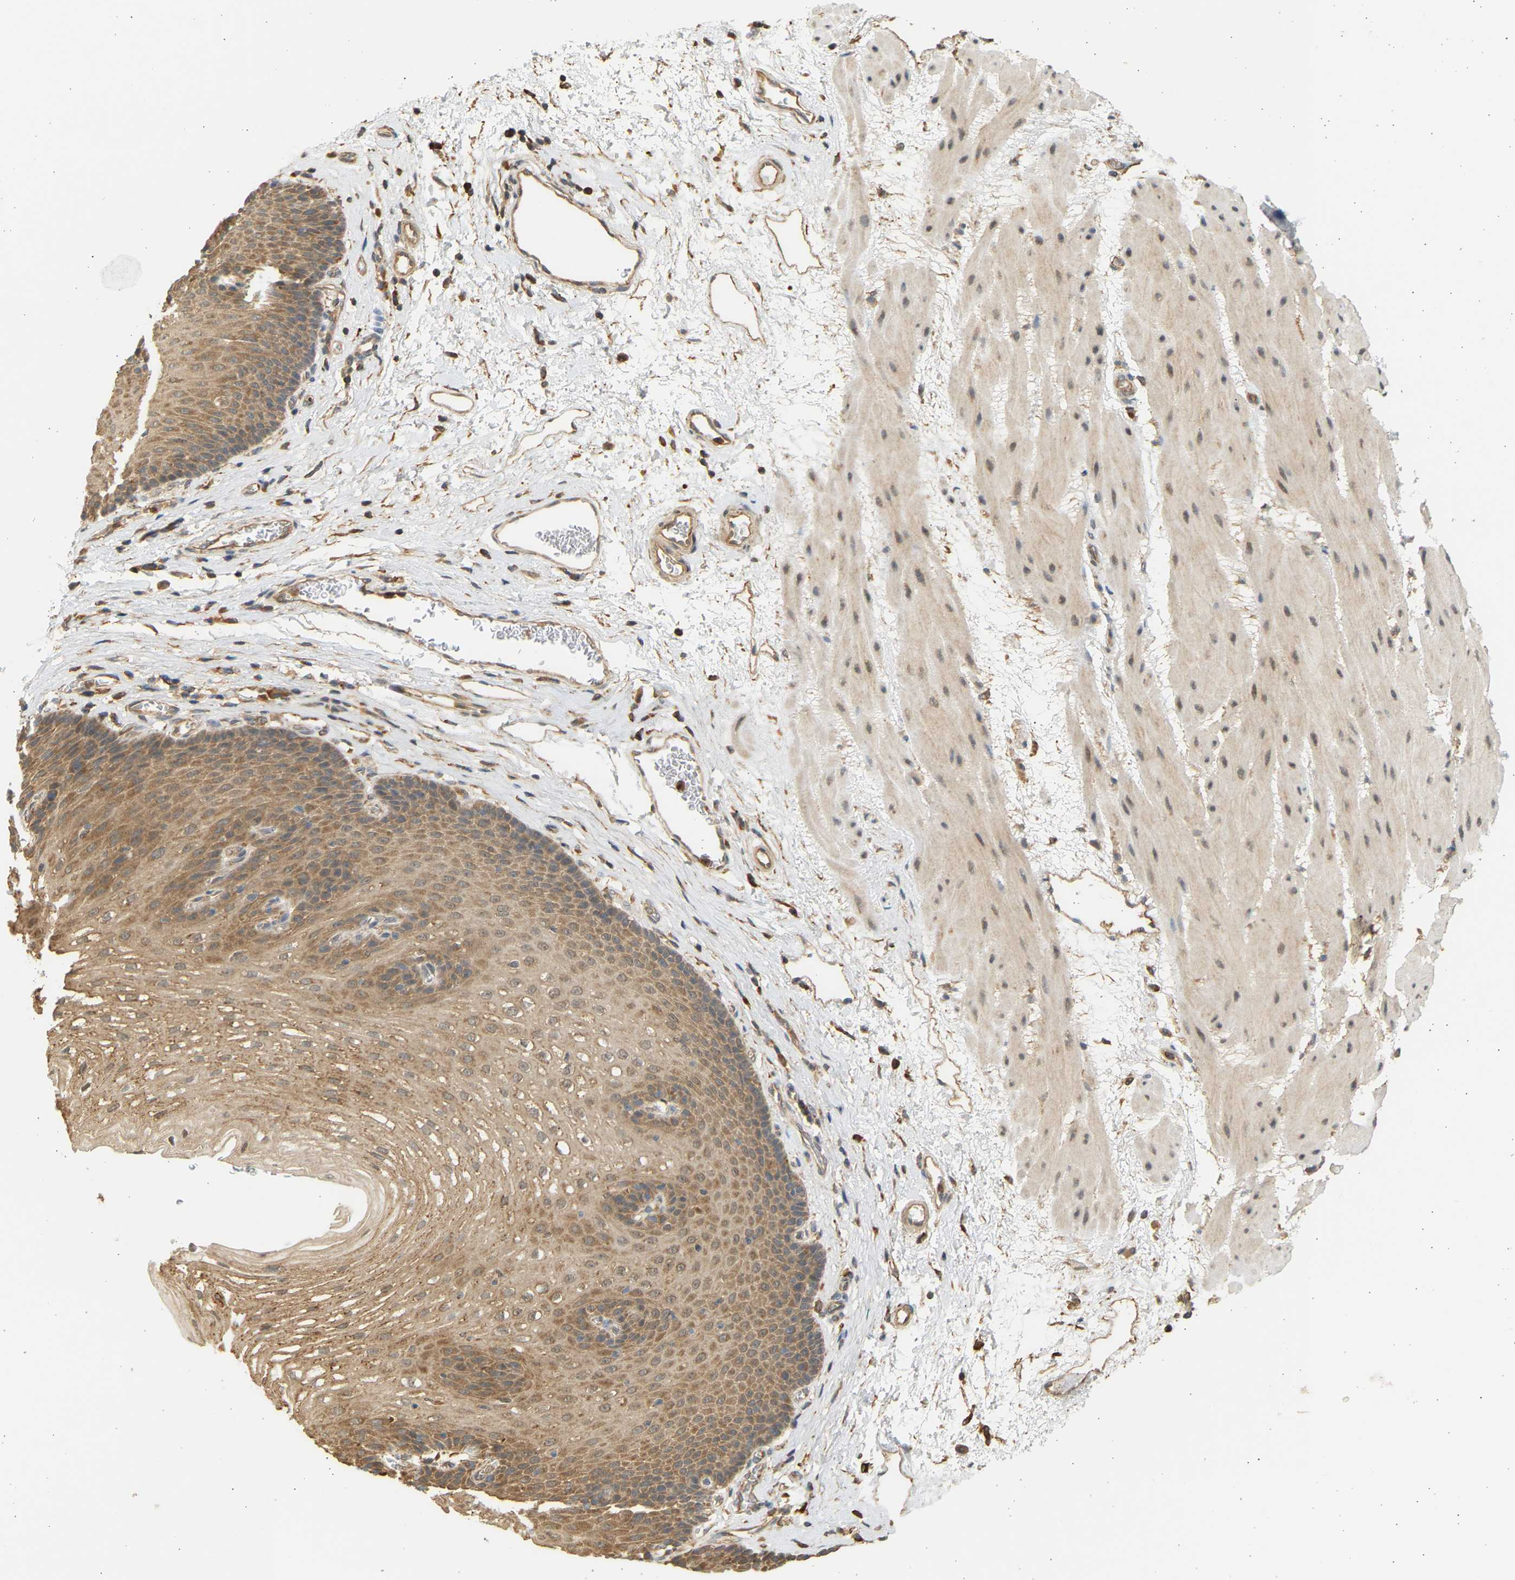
{"staining": {"intensity": "moderate", "quantity": ">75%", "location": "cytoplasmic/membranous,nuclear"}, "tissue": "esophagus", "cell_type": "Squamous epithelial cells", "image_type": "normal", "snomed": [{"axis": "morphology", "description": "Normal tissue, NOS"}, {"axis": "topography", "description": "Esophagus"}], "caption": "Normal esophagus displays moderate cytoplasmic/membranous,nuclear expression in approximately >75% of squamous epithelial cells.", "gene": "B4GALT6", "patient": {"sex": "male", "age": 48}}